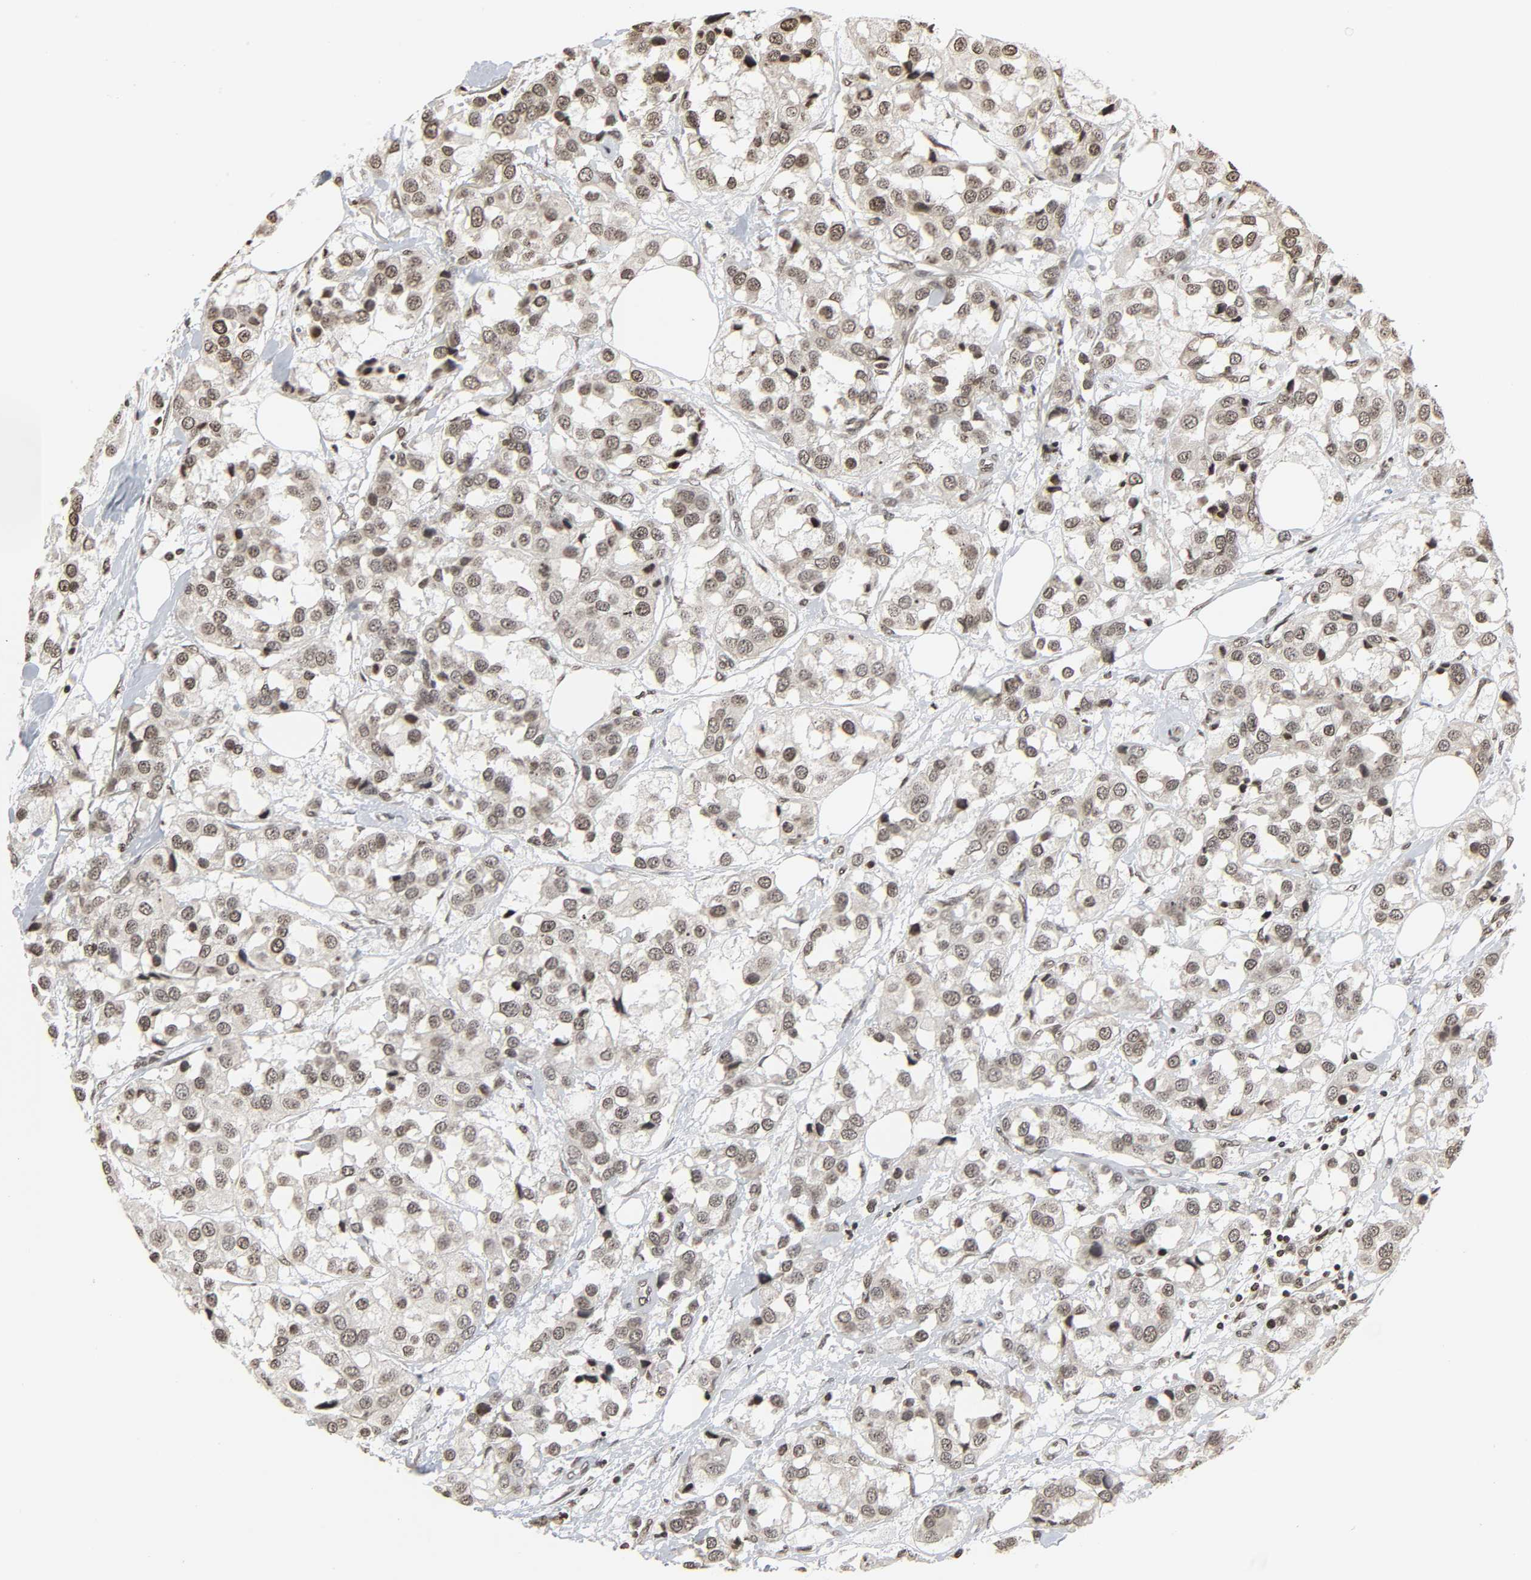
{"staining": {"intensity": "moderate", "quantity": ">75%", "location": "nuclear"}, "tissue": "breast cancer", "cell_type": "Tumor cells", "image_type": "cancer", "snomed": [{"axis": "morphology", "description": "Duct carcinoma"}, {"axis": "topography", "description": "Breast"}], "caption": "Protein expression analysis of intraductal carcinoma (breast) exhibits moderate nuclear staining in about >75% of tumor cells. (Stains: DAB in brown, nuclei in blue, Microscopy: brightfield microscopy at high magnification).", "gene": "ELAVL1", "patient": {"sex": "female", "age": 80}}